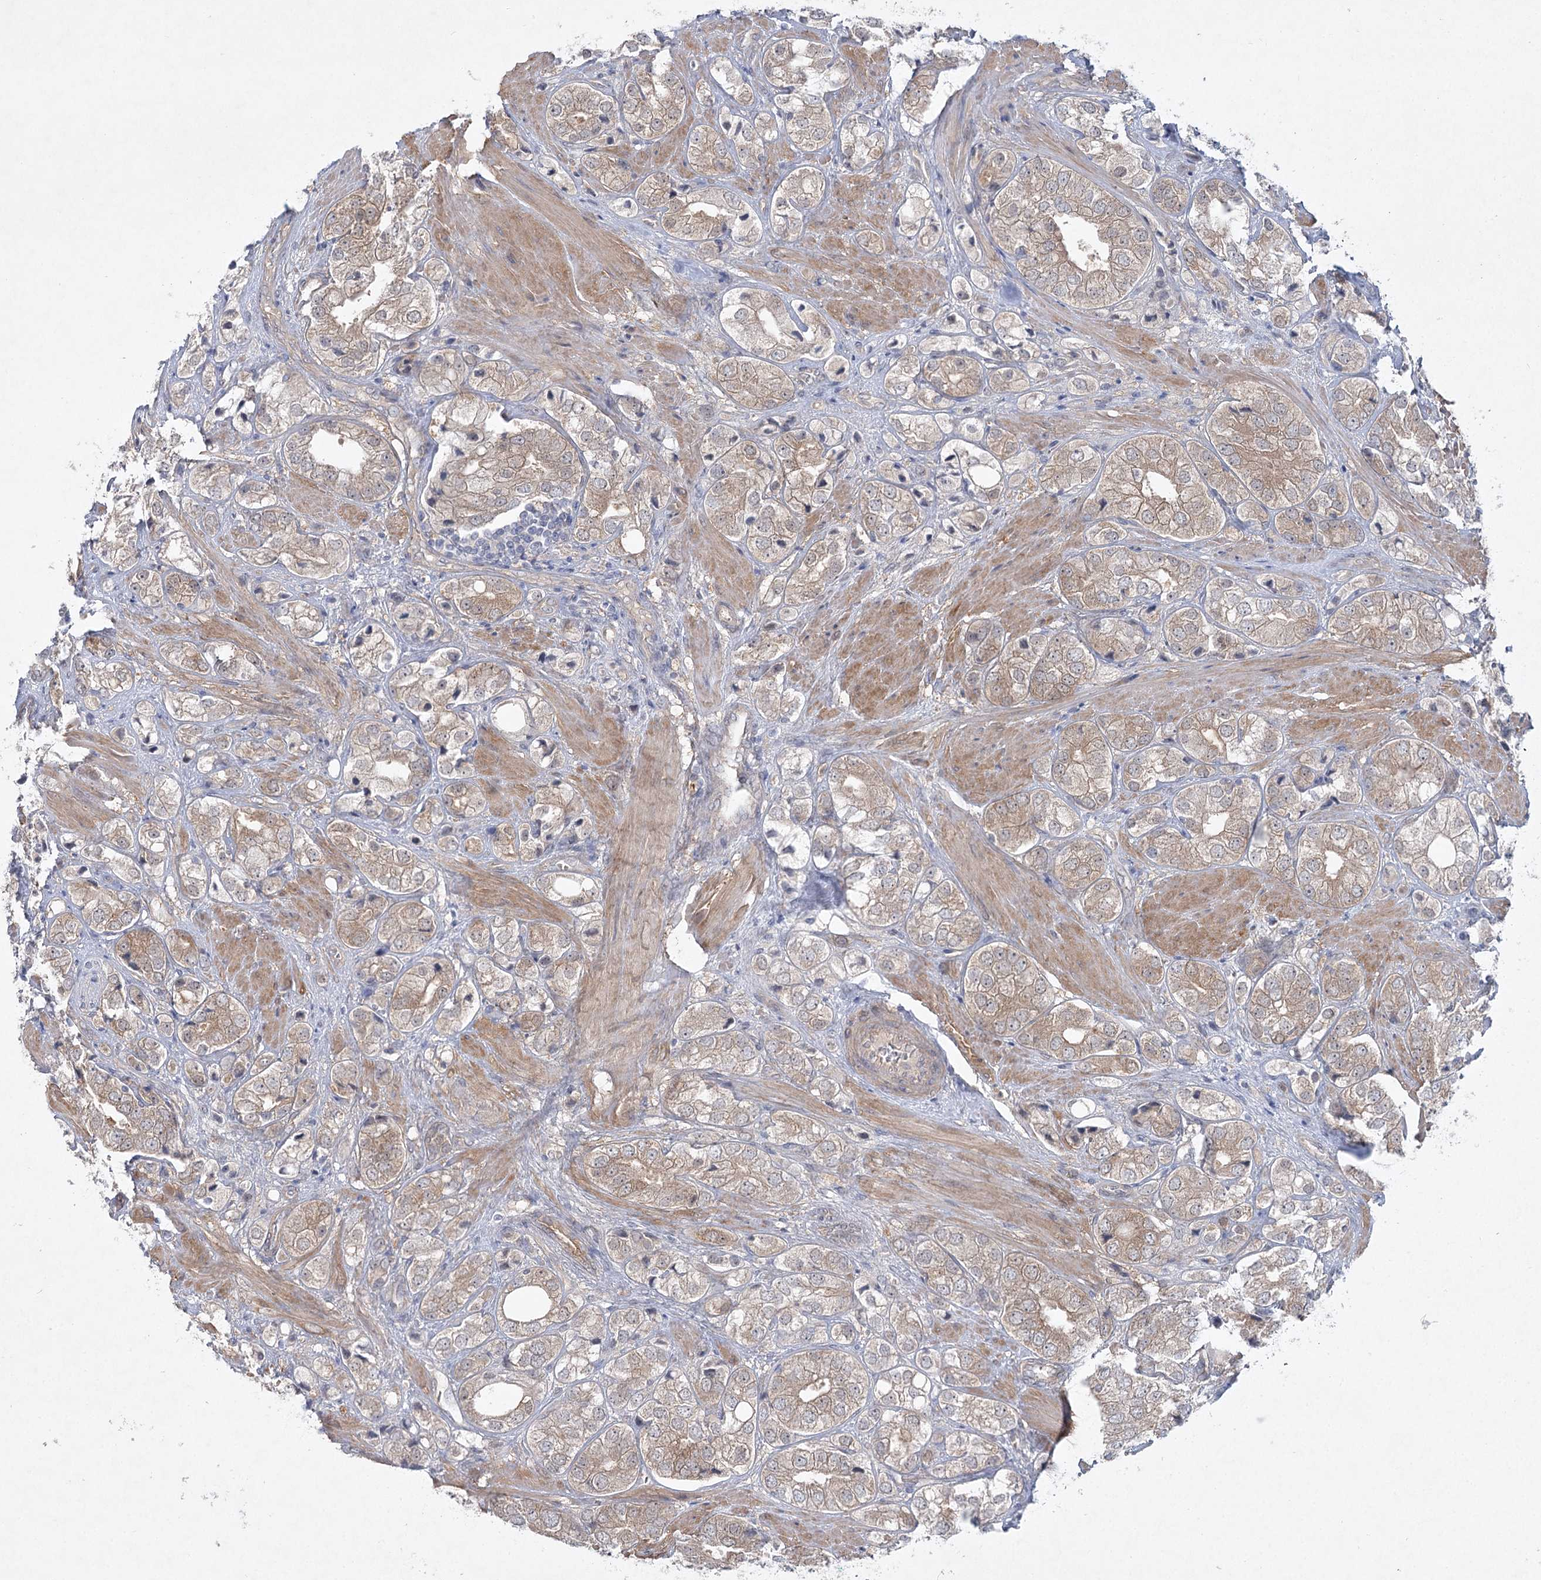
{"staining": {"intensity": "moderate", "quantity": ">75%", "location": "cytoplasmic/membranous"}, "tissue": "prostate cancer", "cell_type": "Tumor cells", "image_type": "cancer", "snomed": [{"axis": "morphology", "description": "Adenocarcinoma, High grade"}, {"axis": "topography", "description": "Prostate"}], "caption": "This is an image of immunohistochemistry (IHC) staining of prostate cancer (adenocarcinoma (high-grade)), which shows moderate positivity in the cytoplasmic/membranous of tumor cells.", "gene": "AAMDC", "patient": {"sex": "male", "age": 50}}